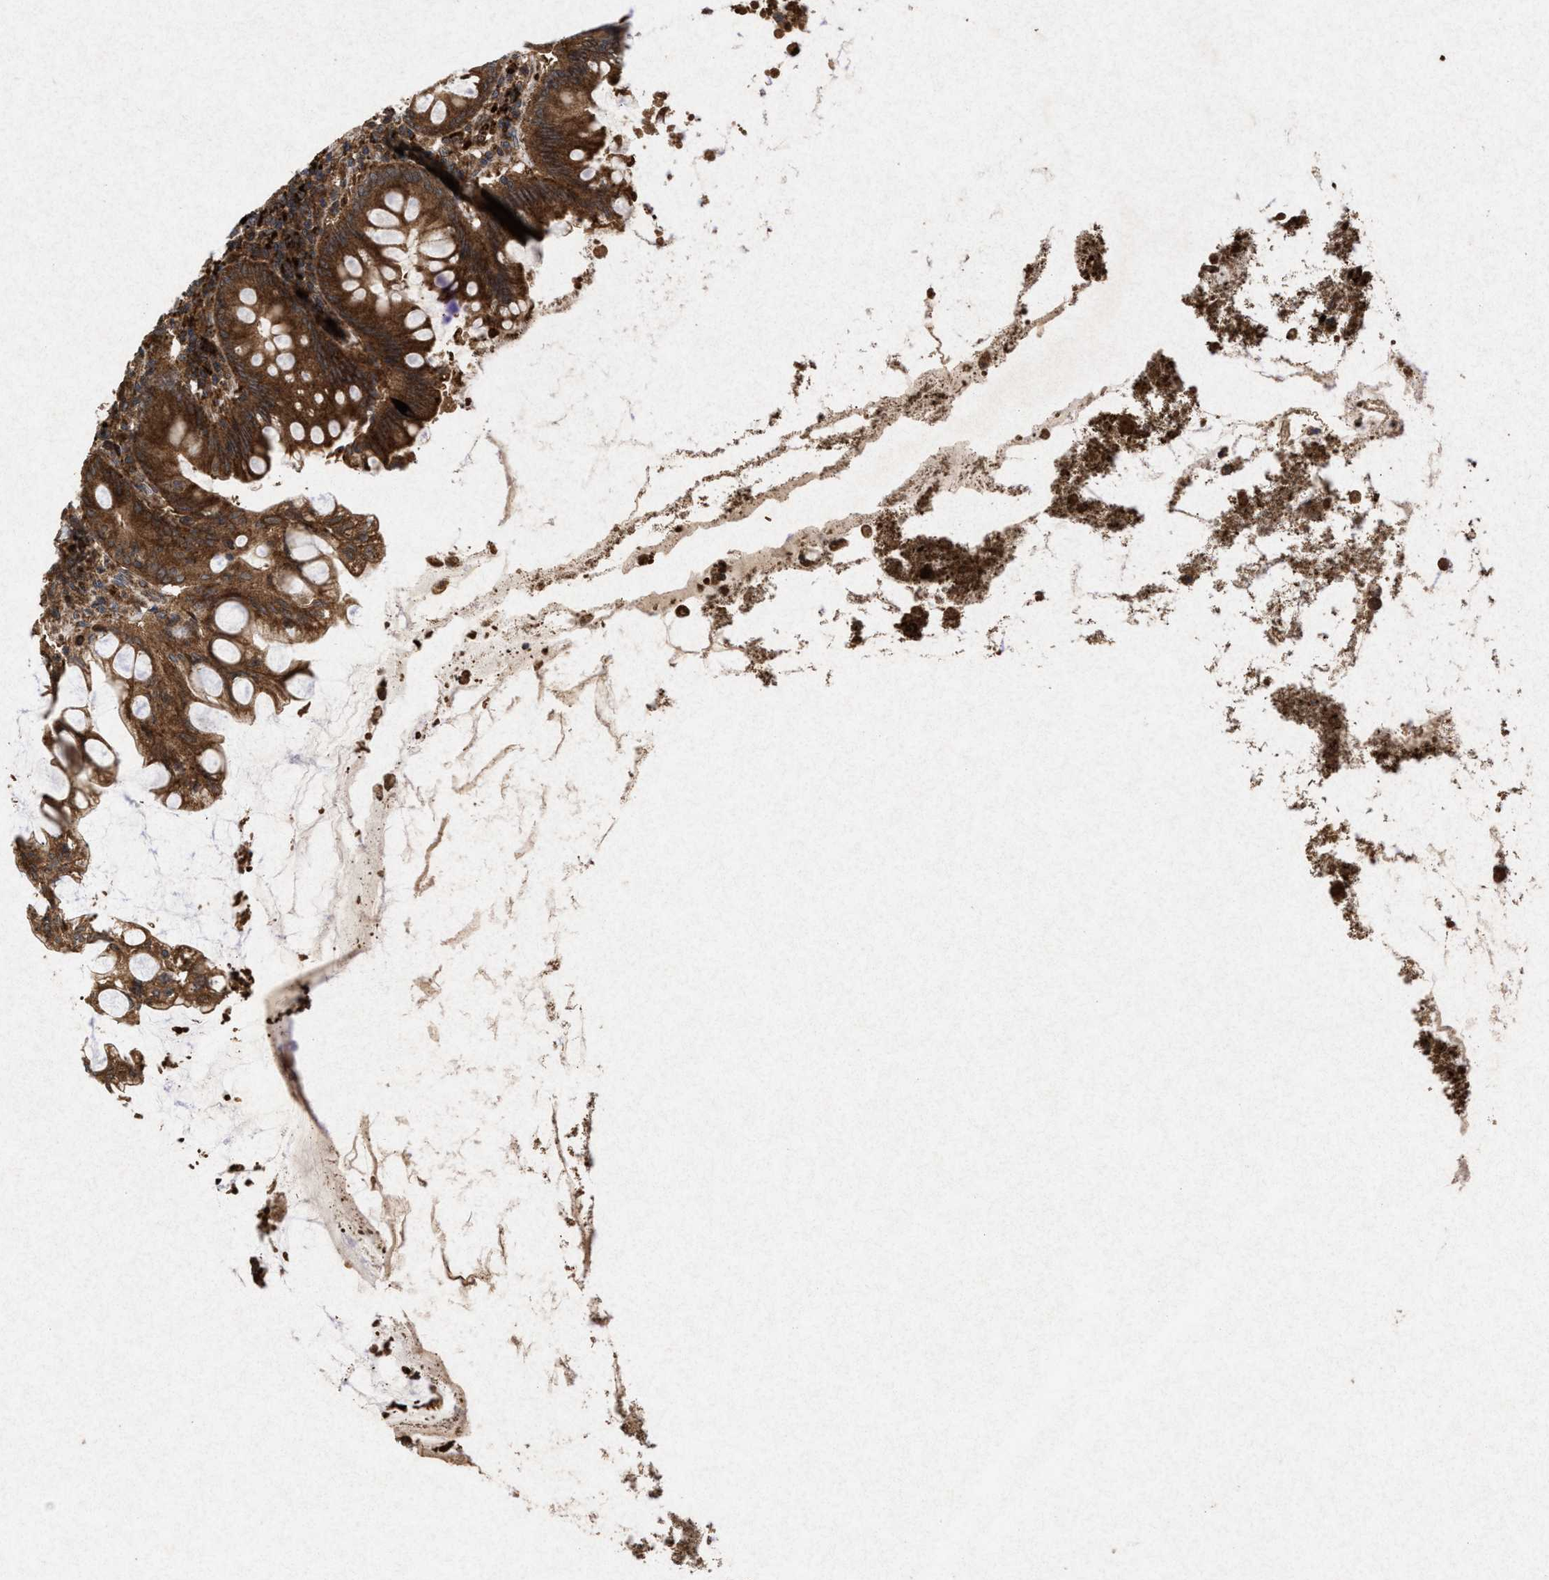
{"staining": {"intensity": "strong", "quantity": ">75%", "location": "cytoplasmic/membranous"}, "tissue": "appendix", "cell_type": "Glandular cells", "image_type": "normal", "snomed": [{"axis": "morphology", "description": "Normal tissue, NOS"}, {"axis": "topography", "description": "Appendix"}], "caption": "Appendix stained with DAB IHC reveals high levels of strong cytoplasmic/membranous expression in about >75% of glandular cells.", "gene": "MSI2", "patient": {"sex": "male", "age": 56}}